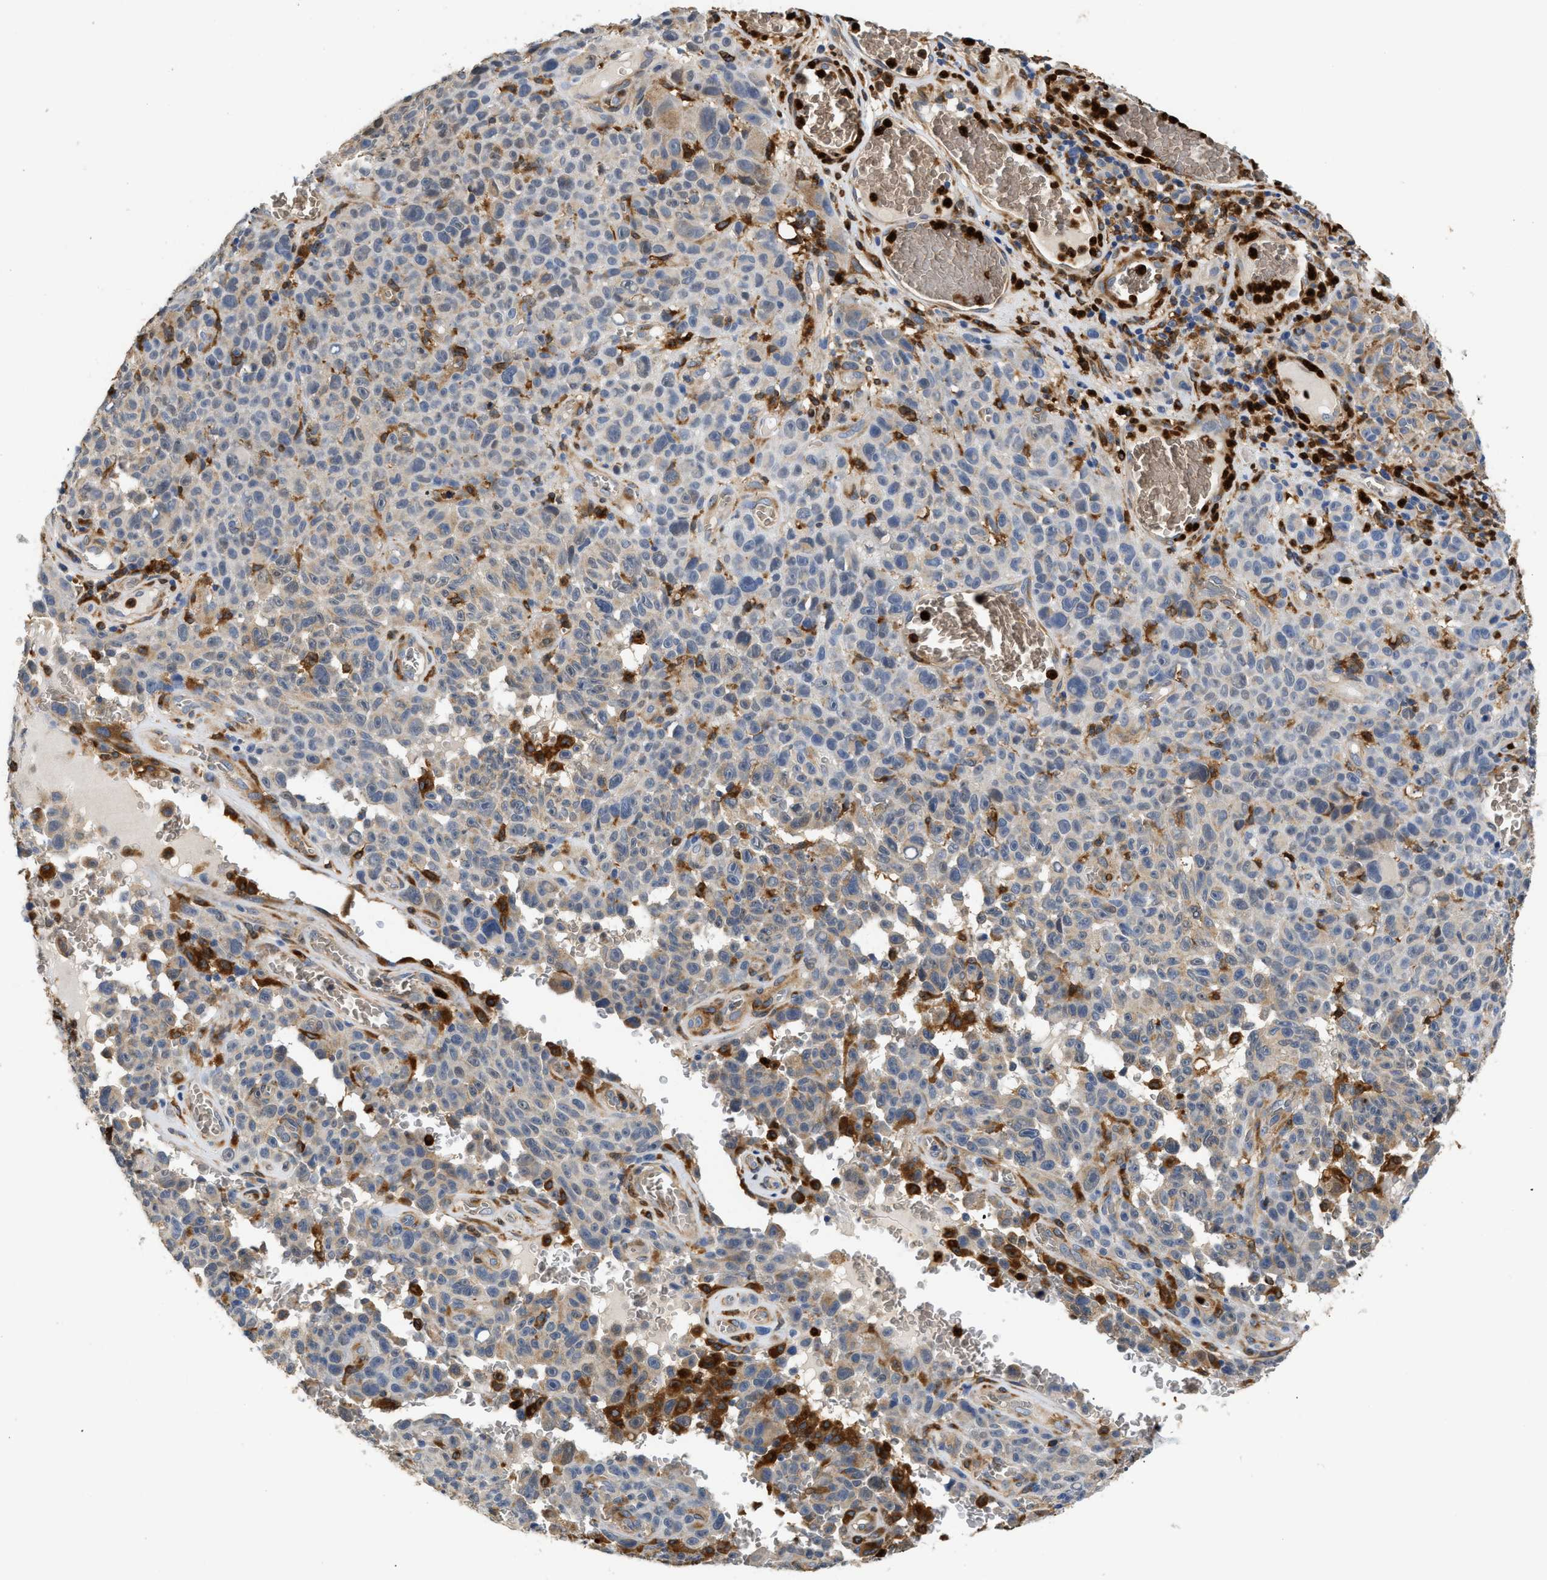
{"staining": {"intensity": "moderate", "quantity": "<25%", "location": "cytoplasmic/membranous"}, "tissue": "melanoma", "cell_type": "Tumor cells", "image_type": "cancer", "snomed": [{"axis": "morphology", "description": "Malignant melanoma, NOS"}, {"axis": "topography", "description": "Skin"}], "caption": "Human malignant melanoma stained with a protein marker demonstrates moderate staining in tumor cells.", "gene": "RAB31", "patient": {"sex": "female", "age": 82}}